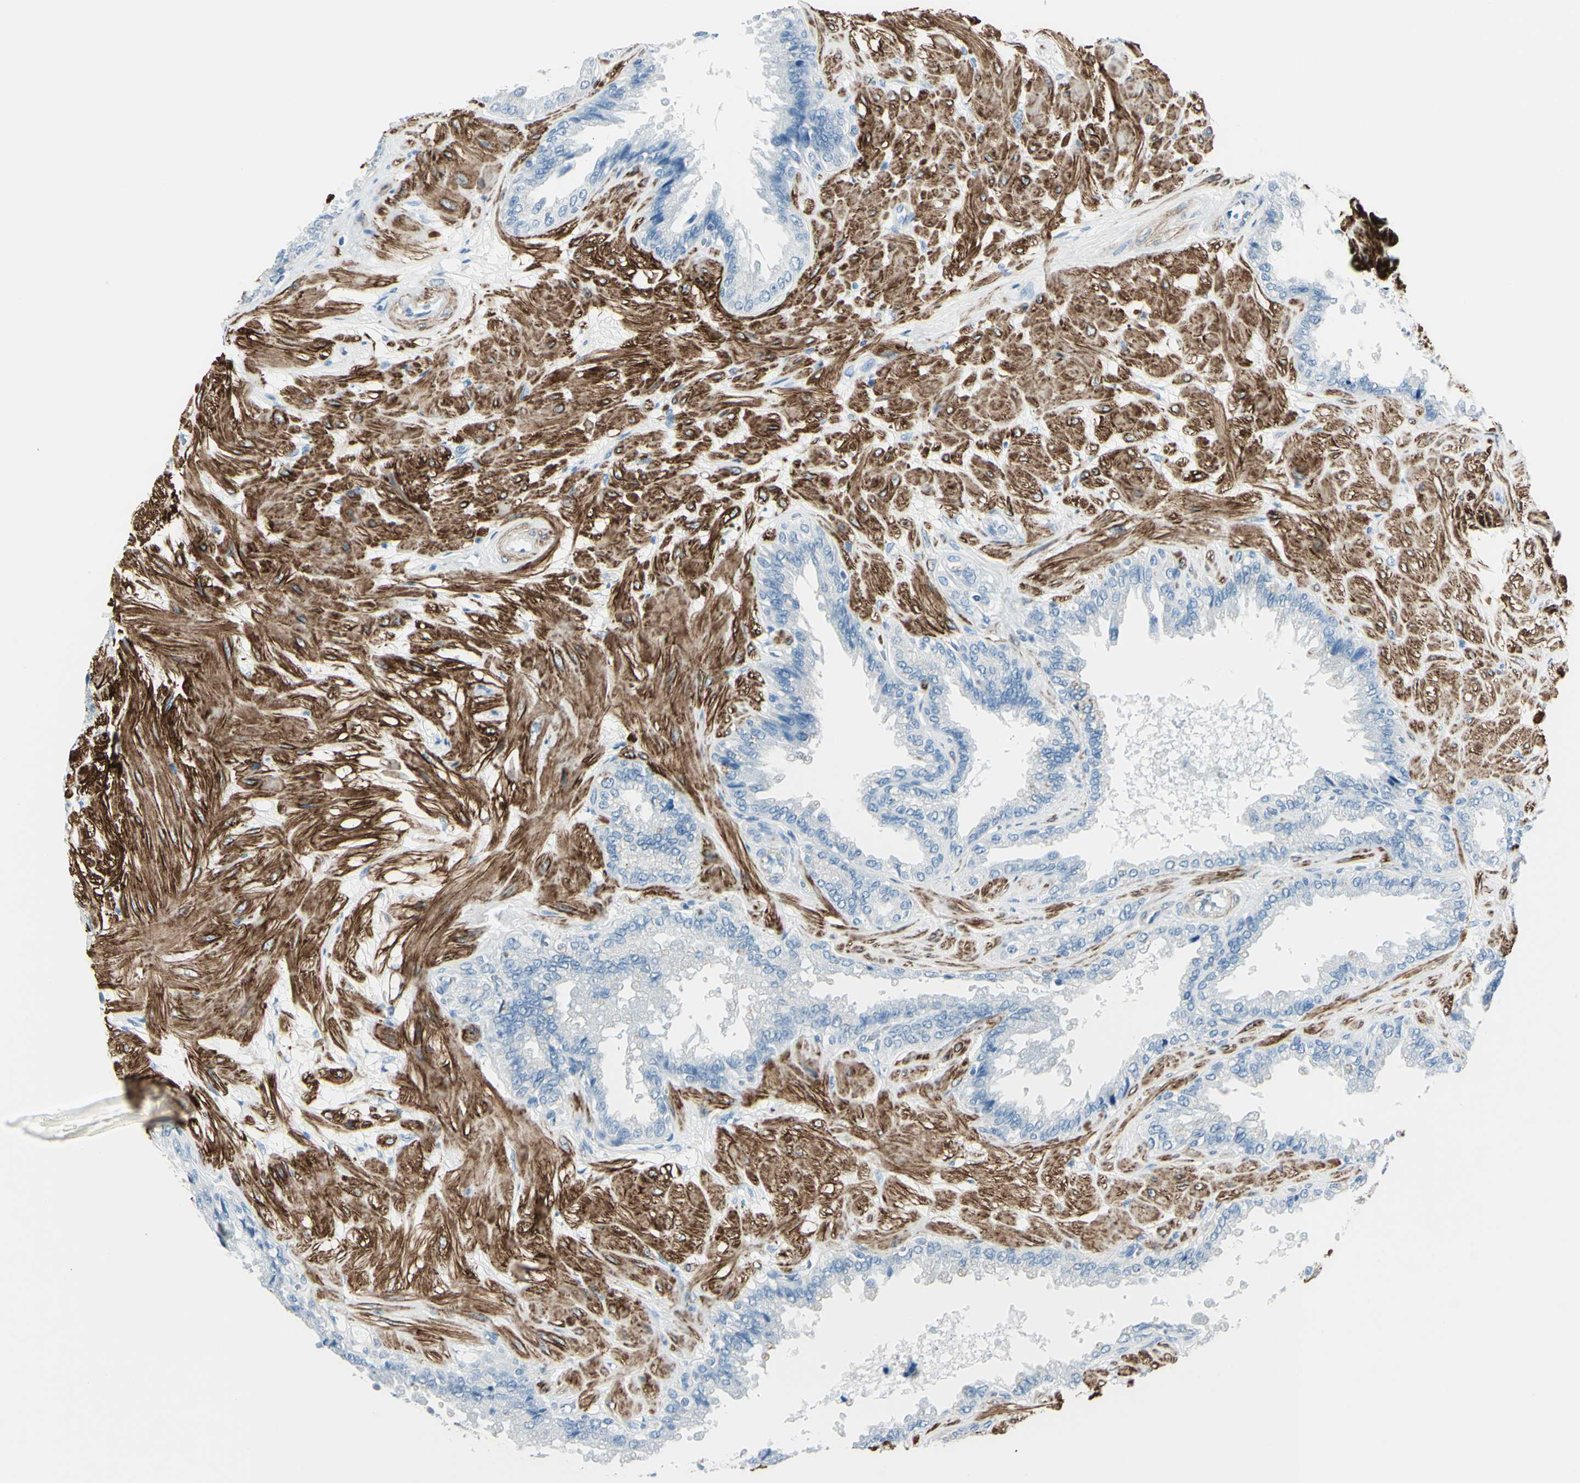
{"staining": {"intensity": "negative", "quantity": "none", "location": "none"}, "tissue": "seminal vesicle", "cell_type": "Glandular cells", "image_type": "normal", "snomed": [{"axis": "morphology", "description": "Normal tissue, NOS"}, {"axis": "topography", "description": "Seminal veicle"}], "caption": "The immunohistochemistry (IHC) histopathology image has no significant expression in glandular cells of seminal vesicle. (DAB (3,3'-diaminobenzidine) immunohistochemistry visualized using brightfield microscopy, high magnification).", "gene": "CDH15", "patient": {"sex": "male", "age": 46}}